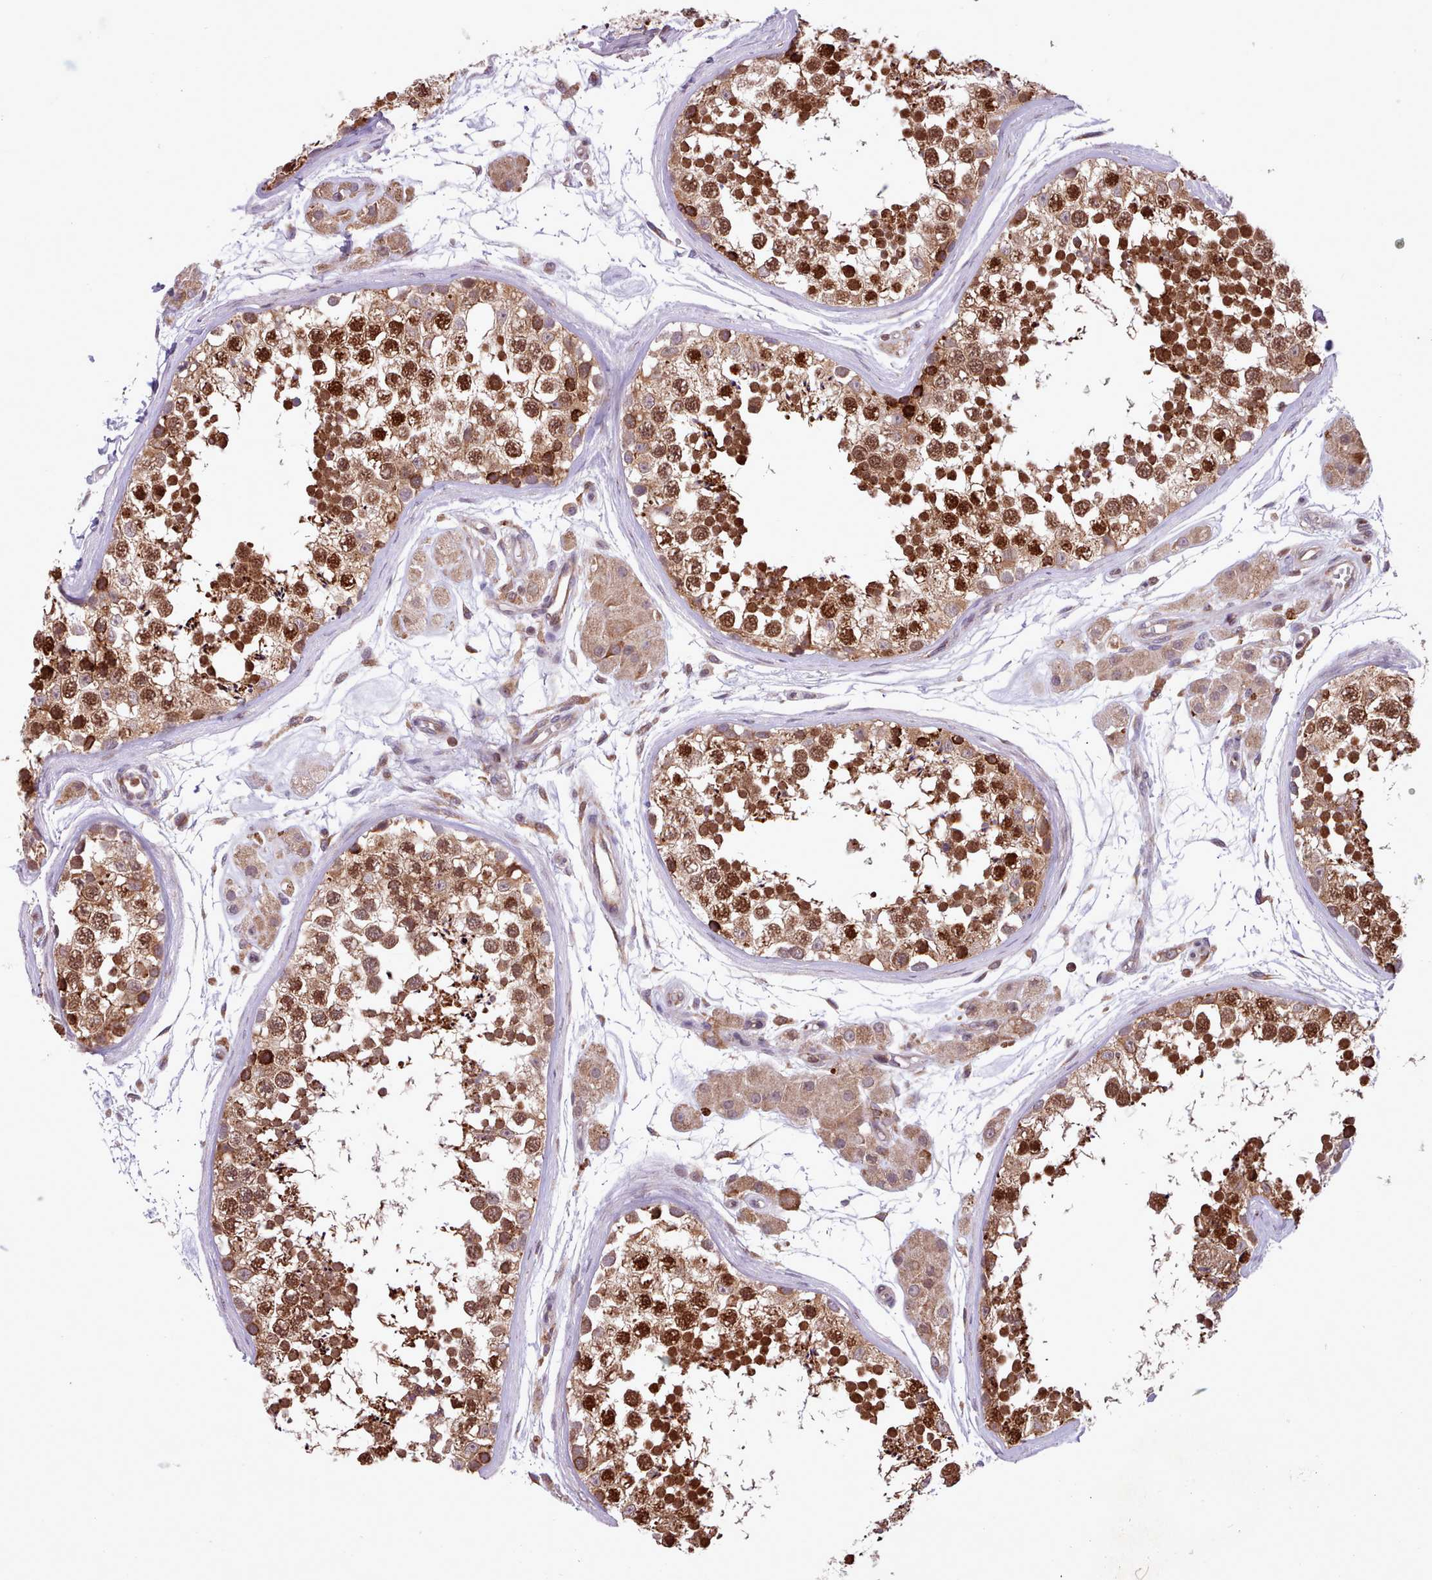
{"staining": {"intensity": "strong", "quantity": ">75%", "location": "cytoplasmic/membranous,nuclear"}, "tissue": "testis", "cell_type": "Cells in seminiferous ducts", "image_type": "normal", "snomed": [{"axis": "morphology", "description": "Normal tissue, NOS"}, {"axis": "topography", "description": "Testis"}], "caption": "The histopathology image displays staining of benign testis, revealing strong cytoplasmic/membranous,nuclear protein staining (brown color) within cells in seminiferous ducts.", "gene": "TTLL3", "patient": {"sex": "male", "age": 56}}